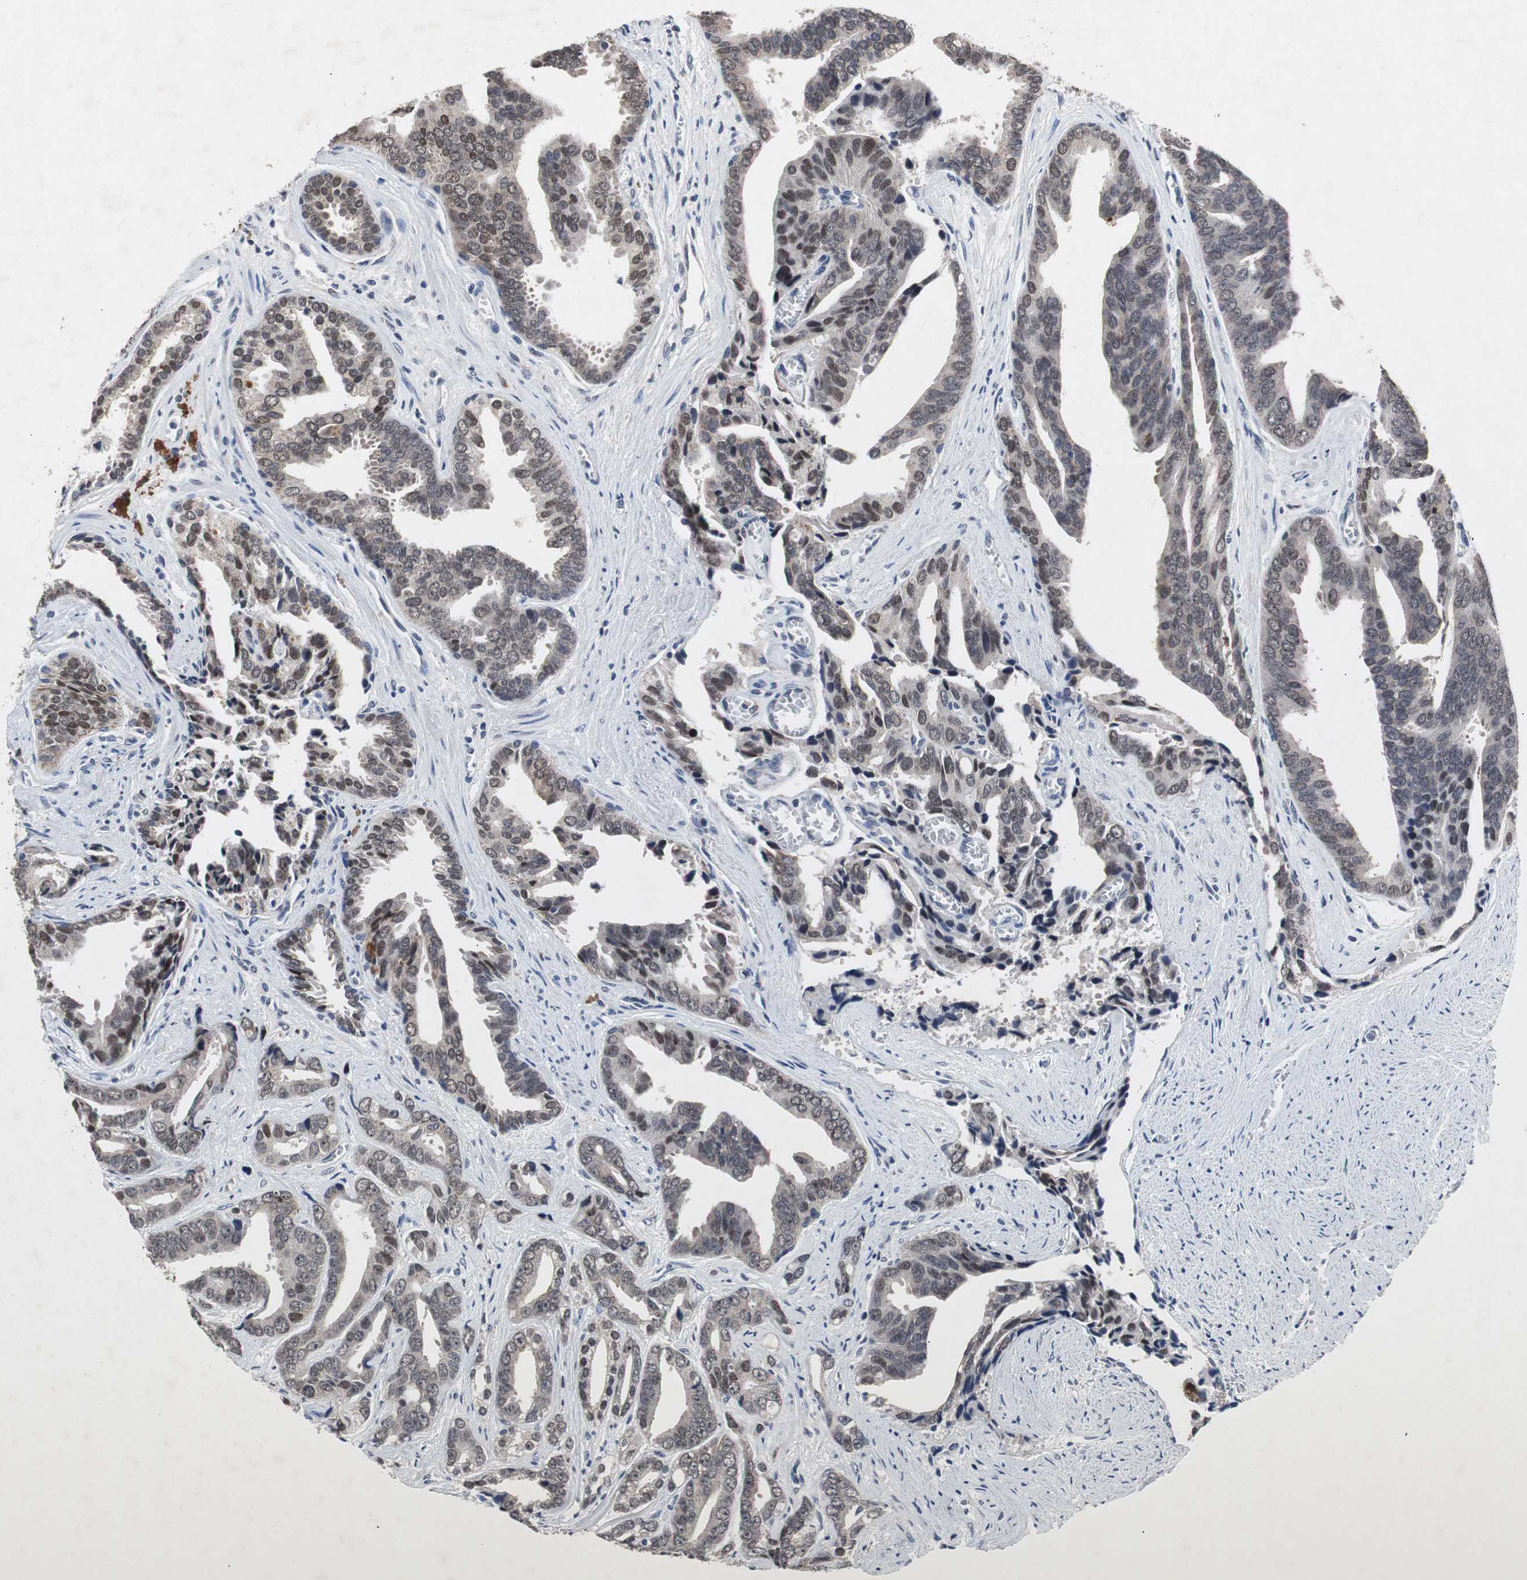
{"staining": {"intensity": "weak", "quantity": "25%-75%", "location": "cytoplasmic/membranous,nuclear"}, "tissue": "prostate cancer", "cell_type": "Tumor cells", "image_type": "cancer", "snomed": [{"axis": "morphology", "description": "Adenocarcinoma, High grade"}, {"axis": "topography", "description": "Prostate"}], "caption": "Tumor cells show low levels of weak cytoplasmic/membranous and nuclear positivity in approximately 25%-75% of cells in human prostate cancer (high-grade adenocarcinoma).", "gene": "RBM47", "patient": {"sex": "male", "age": 67}}